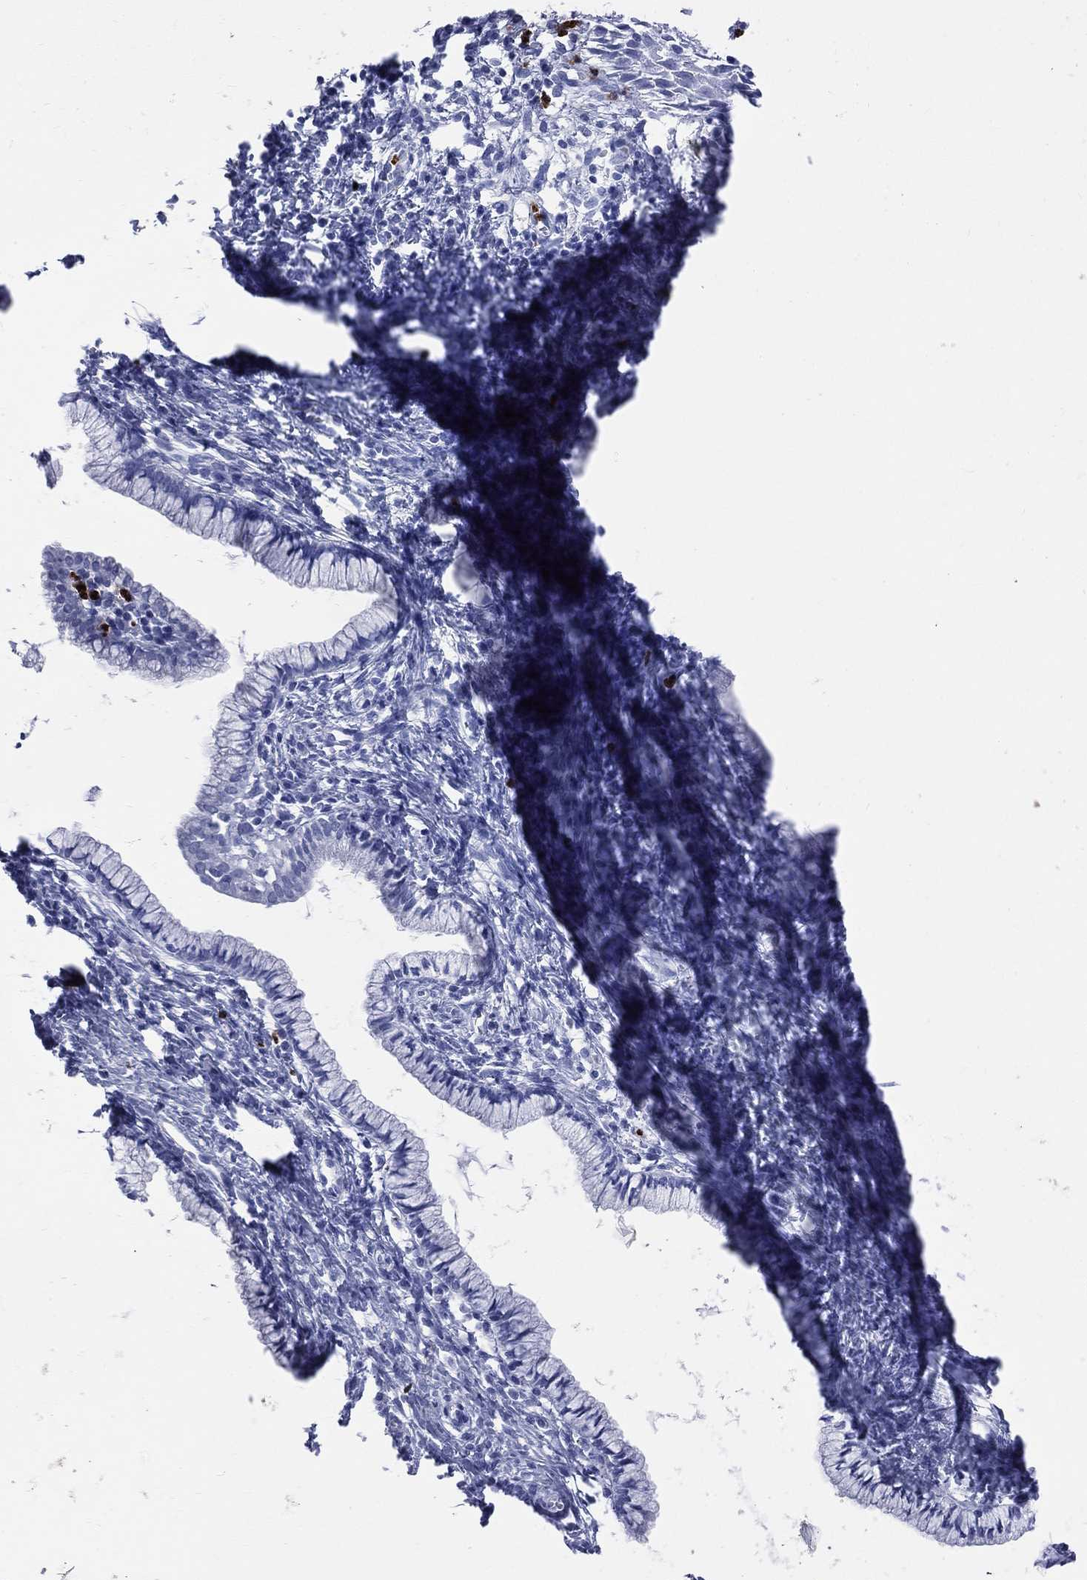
{"staining": {"intensity": "negative", "quantity": "none", "location": "none"}, "tissue": "cervix", "cell_type": "Glandular cells", "image_type": "normal", "snomed": [{"axis": "morphology", "description": "Normal tissue, NOS"}, {"axis": "topography", "description": "Cervix"}], "caption": "IHC of normal cervix demonstrates no expression in glandular cells.", "gene": "PGLYRP1", "patient": {"sex": "female", "age": 39}}